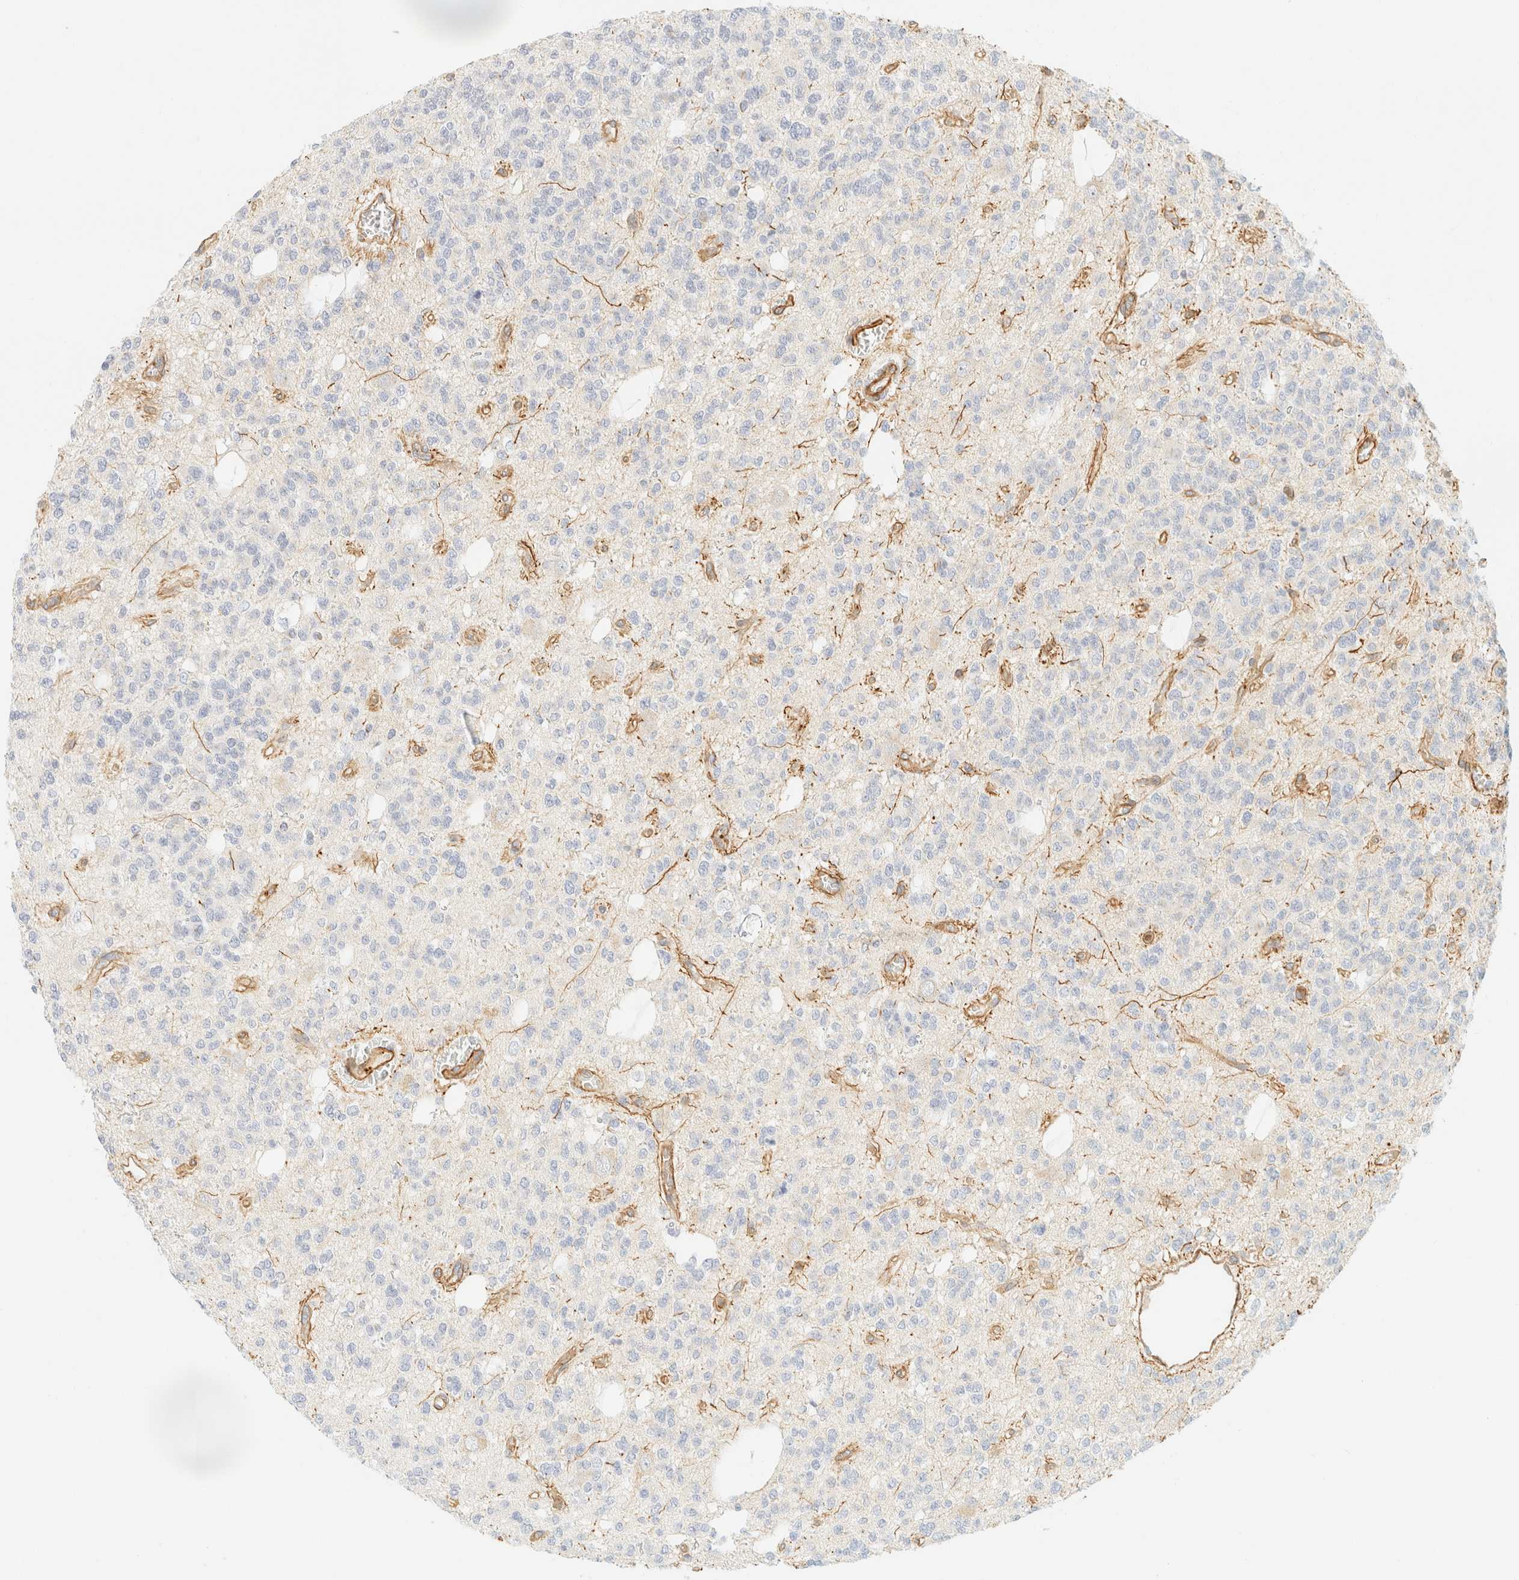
{"staining": {"intensity": "negative", "quantity": "none", "location": "none"}, "tissue": "glioma", "cell_type": "Tumor cells", "image_type": "cancer", "snomed": [{"axis": "morphology", "description": "Glioma, malignant, Low grade"}, {"axis": "topography", "description": "Brain"}], "caption": "IHC micrograph of neoplastic tissue: human malignant glioma (low-grade) stained with DAB shows no significant protein staining in tumor cells. (DAB IHC with hematoxylin counter stain).", "gene": "OTOP2", "patient": {"sex": "male", "age": 38}}